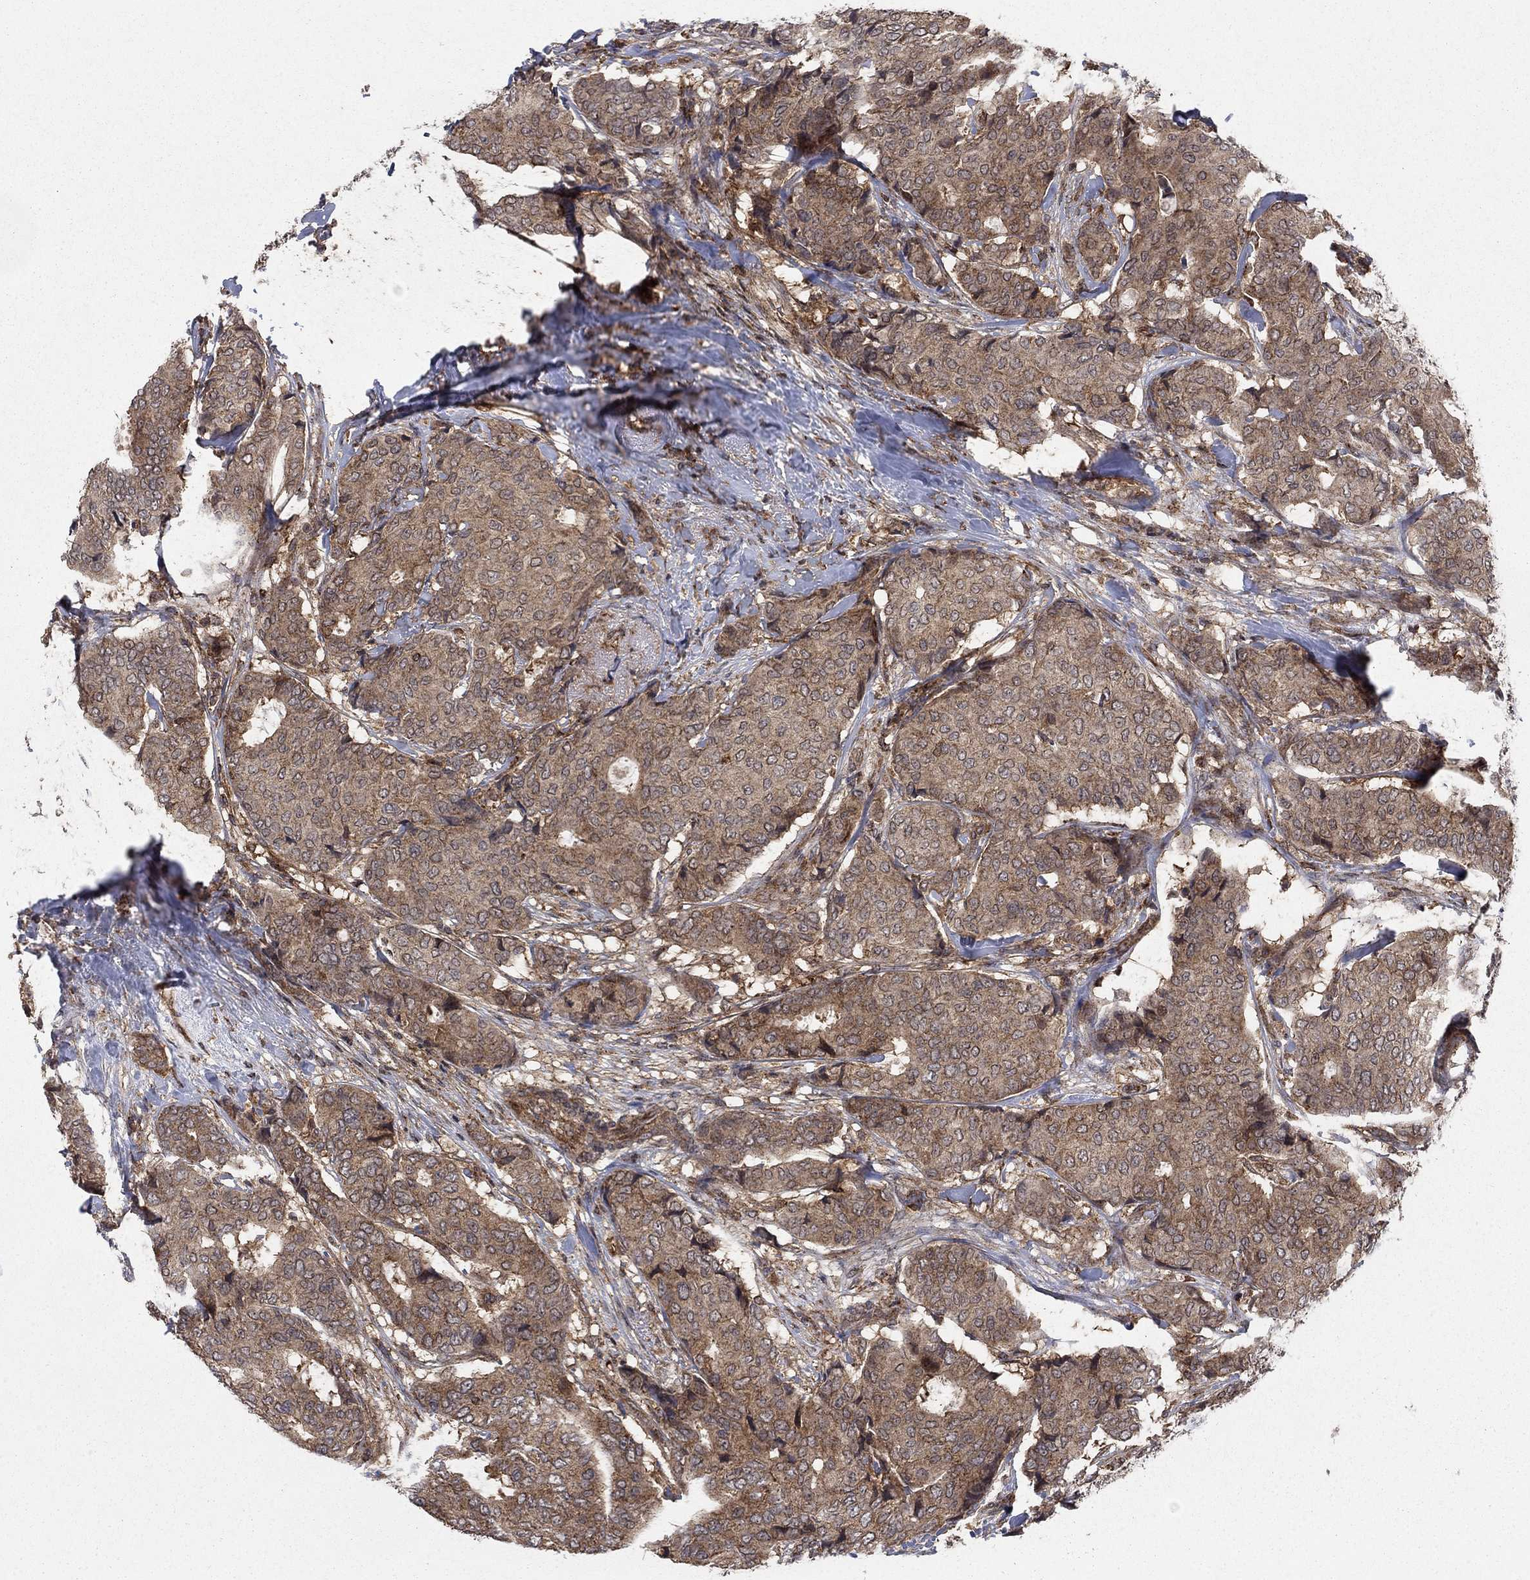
{"staining": {"intensity": "moderate", "quantity": ">75%", "location": "cytoplasmic/membranous"}, "tissue": "breast cancer", "cell_type": "Tumor cells", "image_type": "cancer", "snomed": [{"axis": "morphology", "description": "Duct carcinoma"}, {"axis": "topography", "description": "Breast"}], "caption": "Immunohistochemical staining of breast cancer reveals medium levels of moderate cytoplasmic/membranous staining in approximately >75% of tumor cells. (Brightfield microscopy of DAB IHC at high magnification).", "gene": "IFI35", "patient": {"sex": "female", "age": 75}}